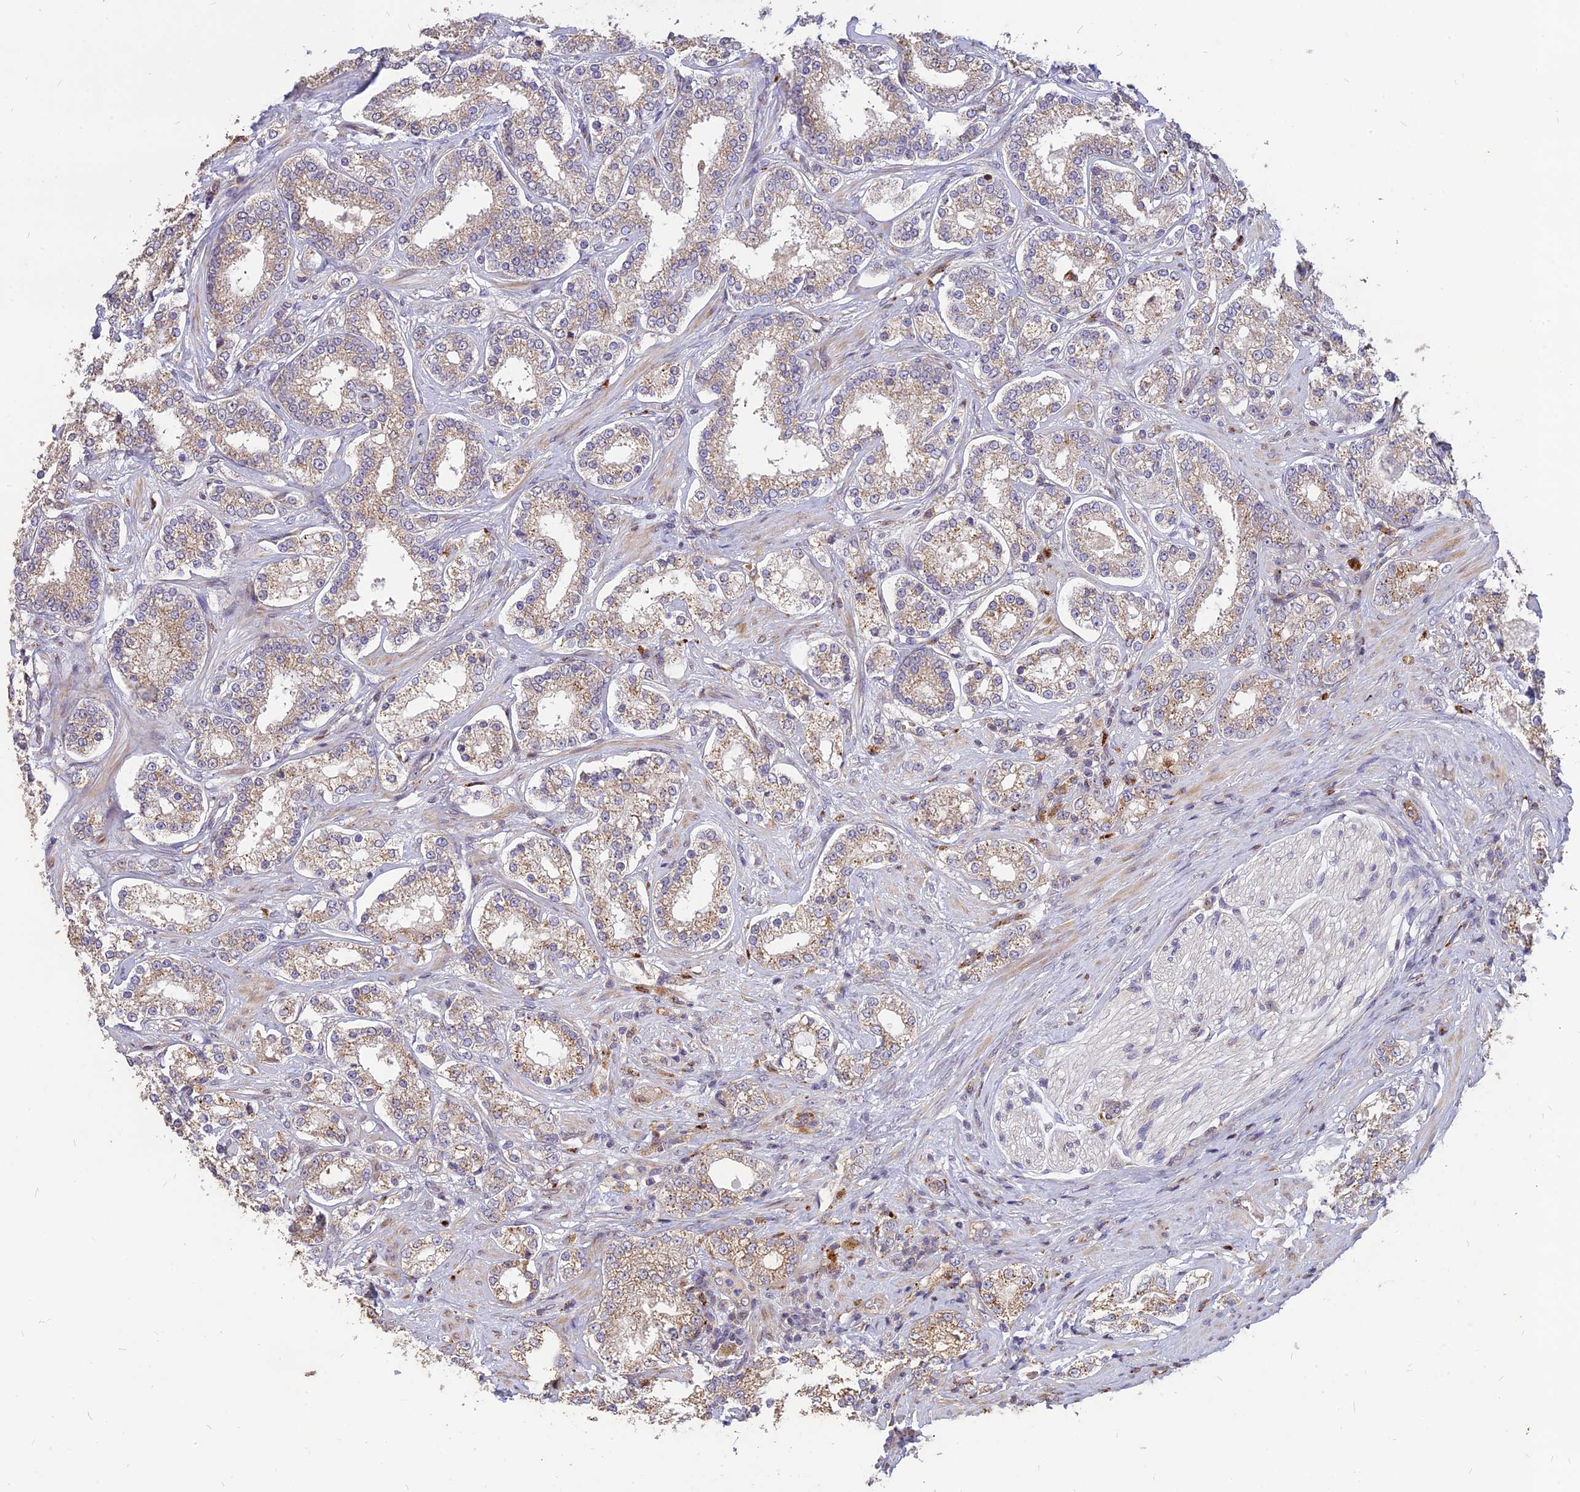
{"staining": {"intensity": "weak", "quantity": "25%-75%", "location": "cytoplasmic/membranous"}, "tissue": "prostate cancer", "cell_type": "Tumor cells", "image_type": "cancer", "snomed": [{"axis": "morphology", "description": "Normal tissue, NOS"}, {"axis": "morphology", "description": "Adenocarcinoma, High grade"}, {"axis": "topography", "description": "Prostate"}], "caption": "There is low levels of weak cytoplasmic/membranous staining in tumor cells of prostate cancer (adenocarcinoma (high-grade)), as demonstrated by immunohistochemical staining (brown color).", "gene": "ST3GAL6", "patient": {"sex": "male", "age": 83}}